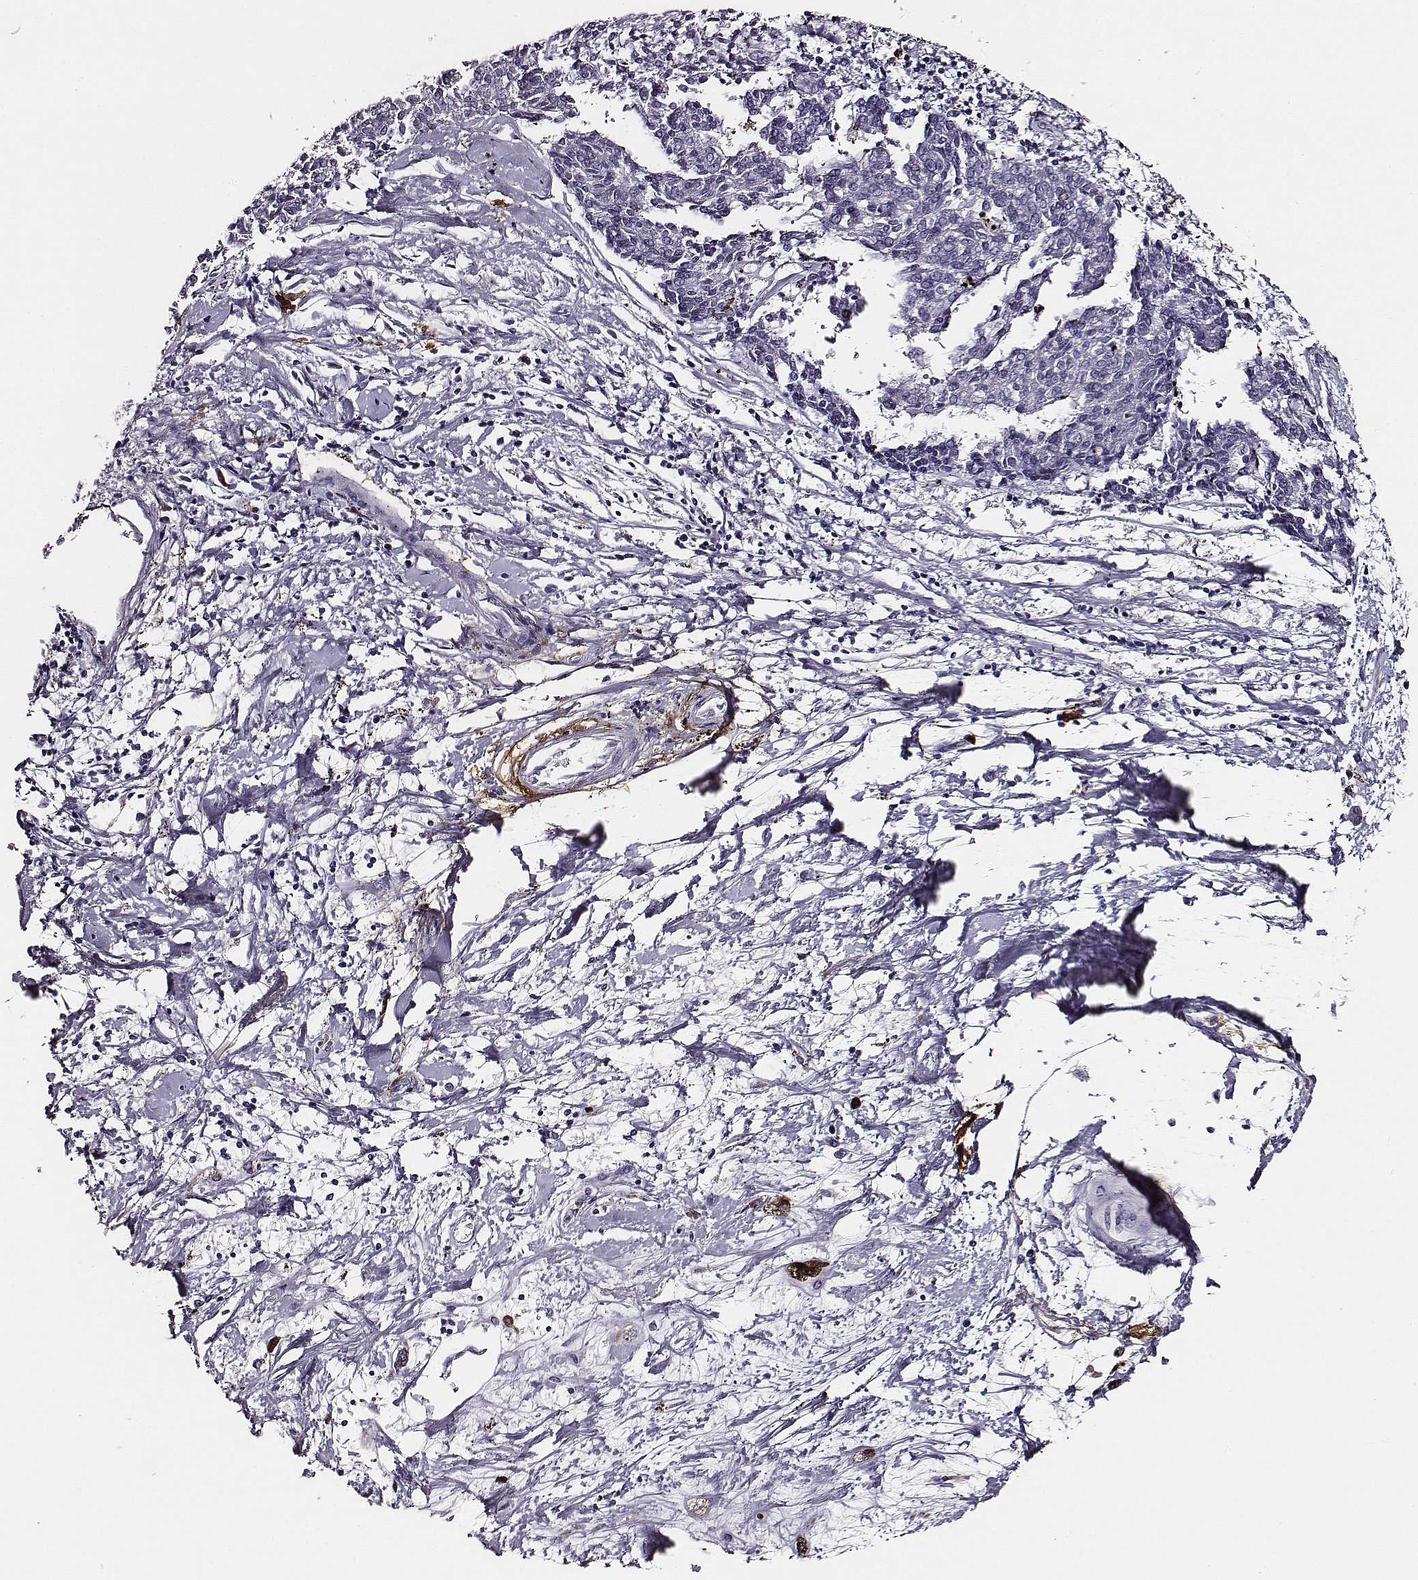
{"staining": {"intensity": "negative", "quantity": "none", "location": "none"}, "tissue": "melanoma", "cell_type": "Tumor cells", "image_type": "cancer", "snomed": [{"axis": "morphology", "description": "Malignant melanoma, NOS"}, {"axis": "topography", "description": "Skin"}], "caption": "The histopathology image demonstrates no staining of tumor cells in melanoma.", "gene": "DPEP1", "patient": {"sex": "female", "age": 72}}